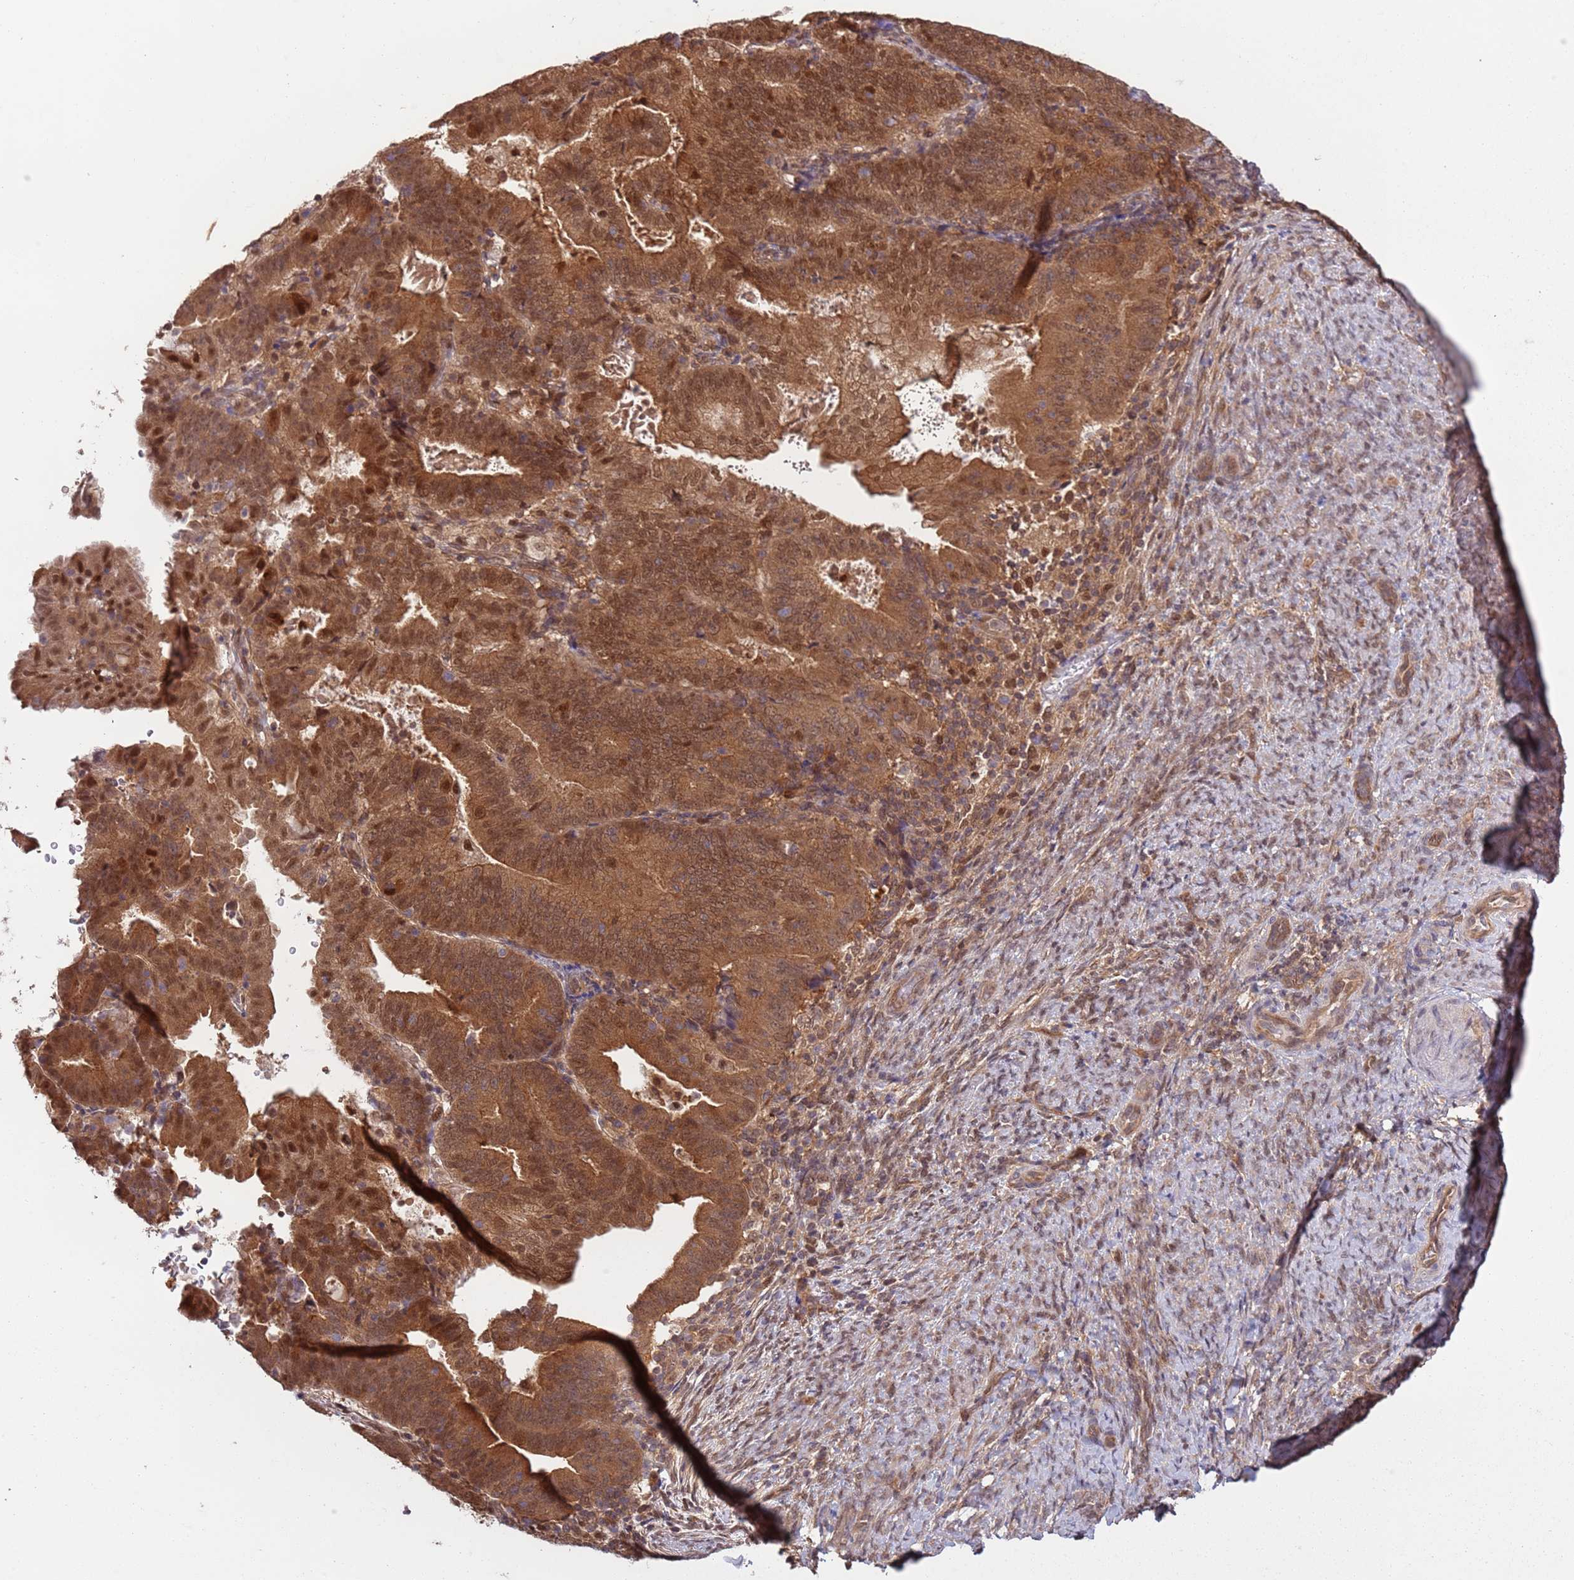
{"staining": {"intensity": "moderate", "quantity": ">75%", "location": "cytoplasmic/membranous,nuclear"}, "tissue": "endometrial cancer", "cell_type": "Tumor cells", "image_type": "cancer", "snomed": [{"axis": "morphology", "description": "Adenocarcinoma, NOS"}, {"axis": "topography", "description": "Endometrium"}], "caption": "Endometrial cancer tissue demonstrates moderate cytoplasmic/membranous and nuclear positivity in approximately >75% of tumor cells", "gene": "PGLS", "patient": {"sex": "female", "age": 70}}